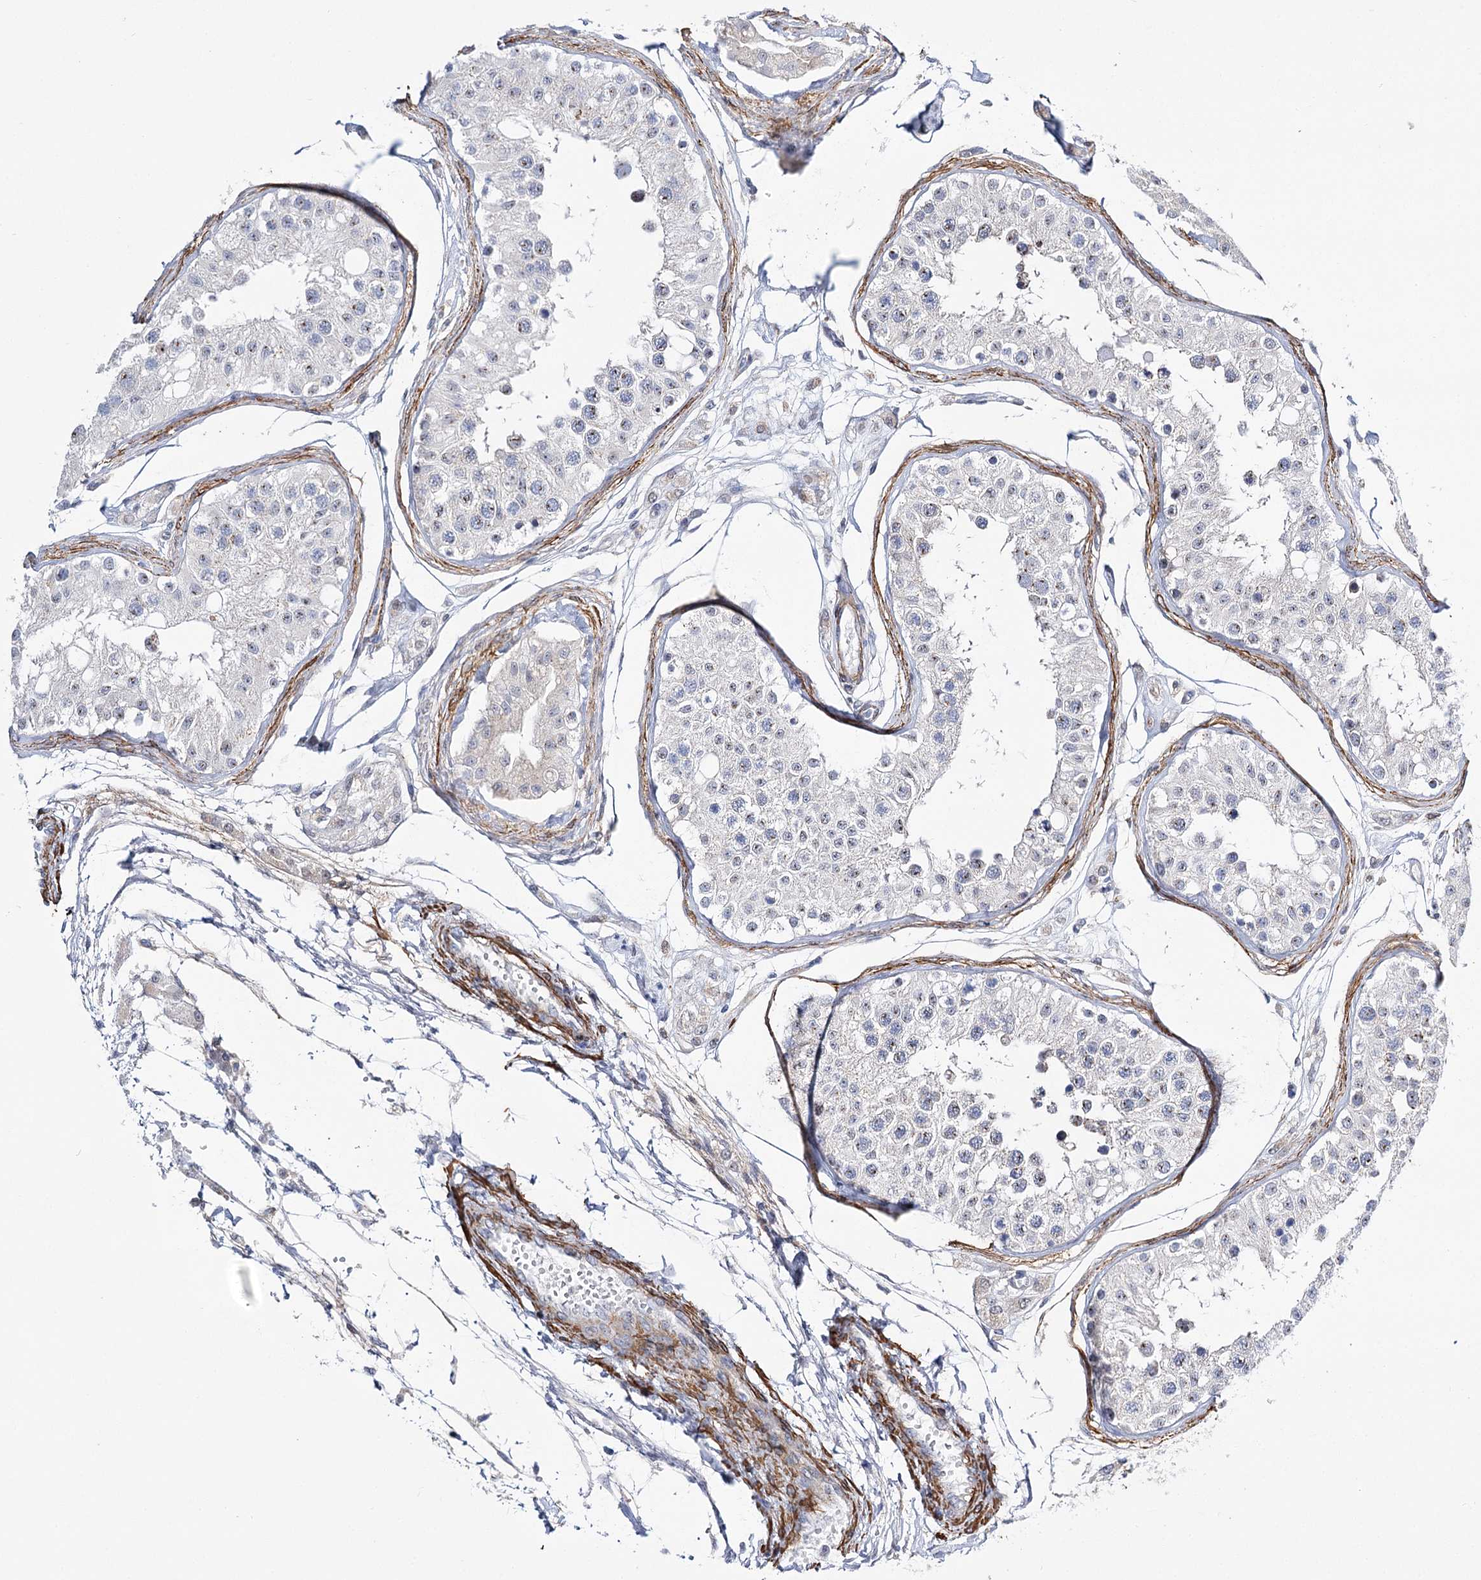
{"staining": {"intensity": "negative", "quantity": "none", "location": "none"}, "tissue": "testis", "cell_type": "Cells in seminiferous ducts", "image_type": "normal", "snomed": [{"axis": "morphology", "description": "Normal tissue, NOS"}, {"axis": "morphology", "description": "Adenocarcinoma, metastatic, NOS"}, {"axis": "topography", "description": "Testis"}], "caption": "Testis was stained to show a protein in brown. There is no significant expression in cells in seminiferous ducts. (DAB immunohistochemistry with hematoxylin counter stain).", "gene": "WASHC3", "patient": {"sex": "male", "age": 26}}